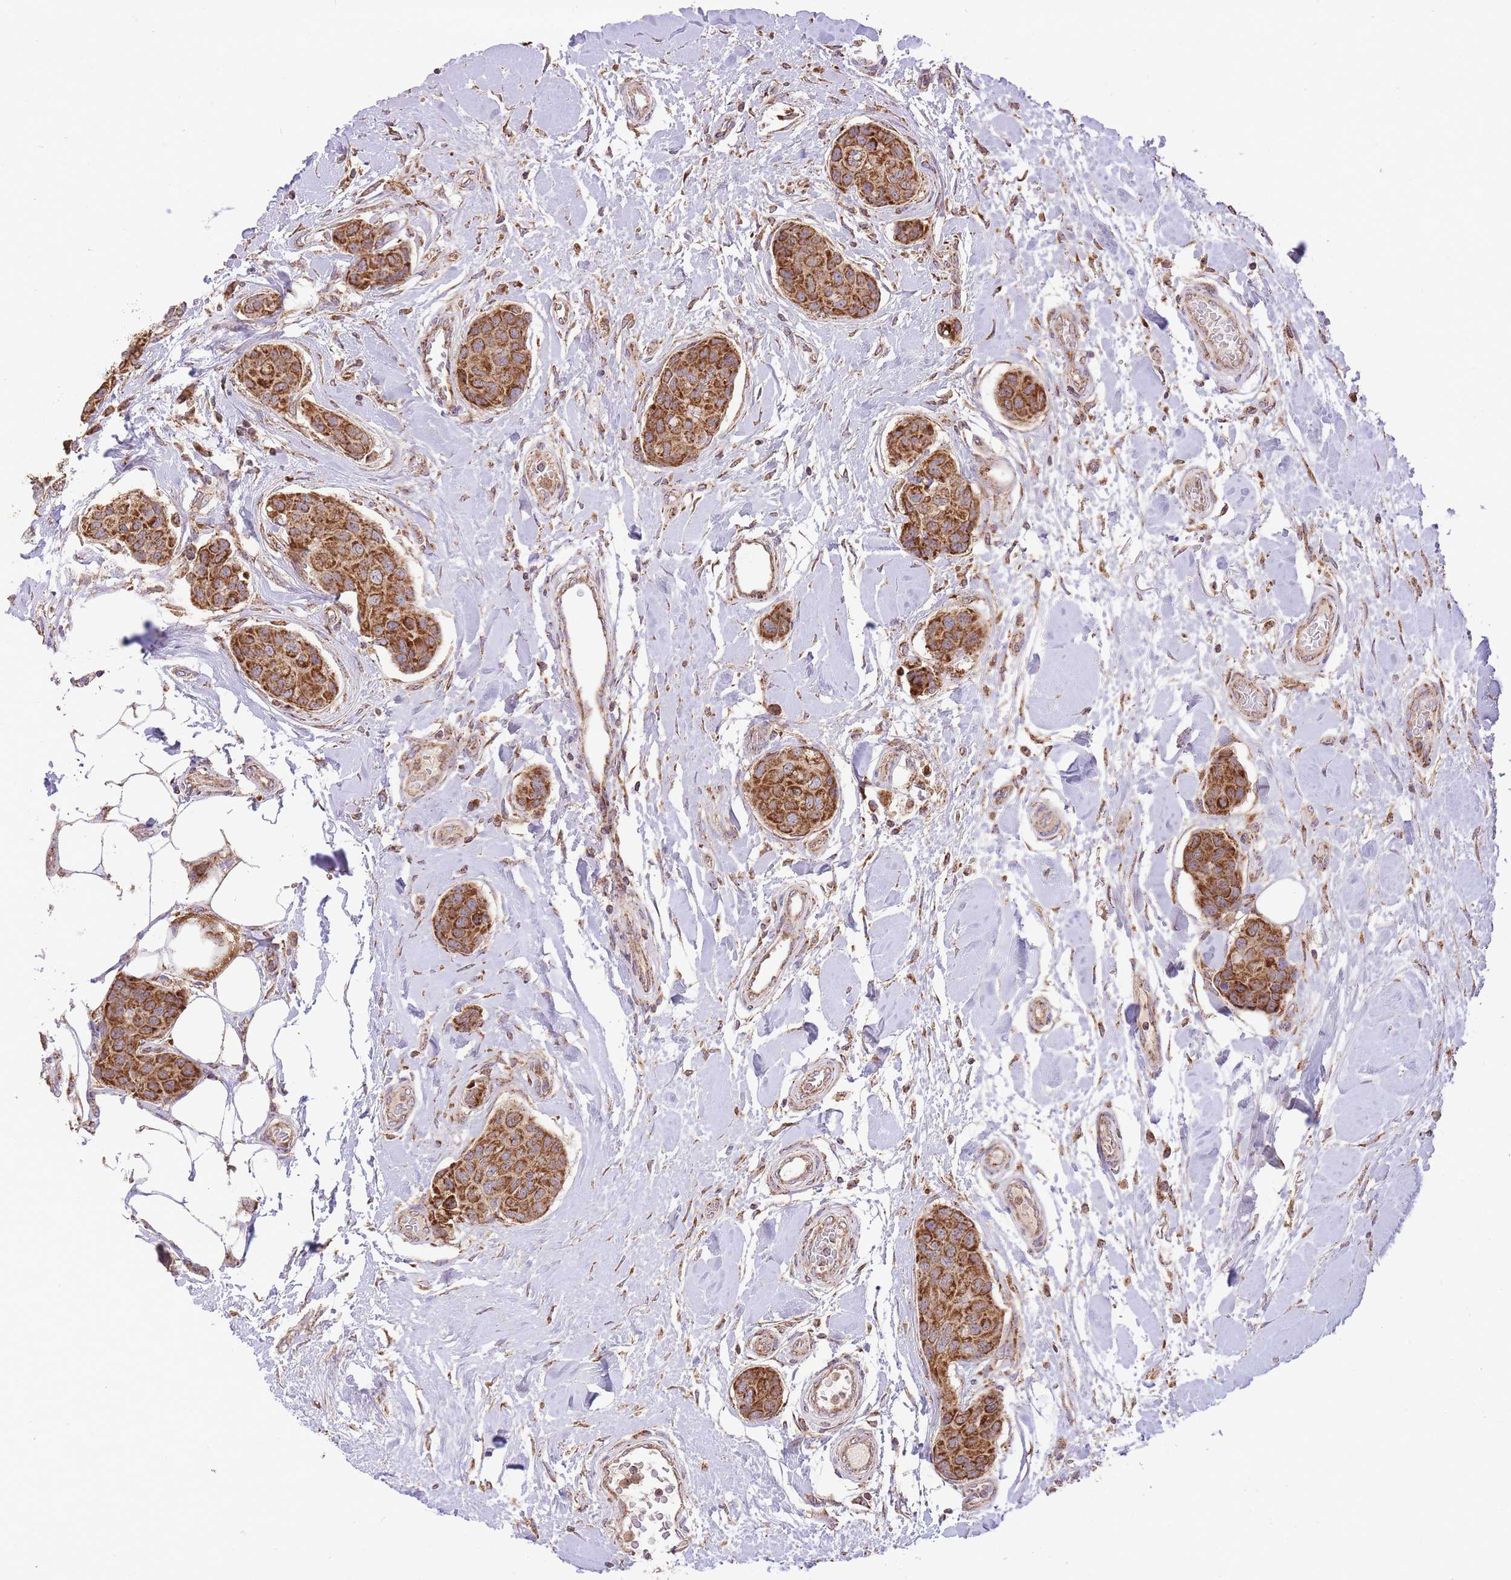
{"staining": {"intensity": "strong", "quantity": ">75%", "location": "cytoplasmic/membranous"}, "tissue": "breast cancer", "cell_type": "Tumor cells", "image_type": "cancer", "snomed": [{"axis": "morphology", "description": "Duct carcinoma"}, {"axis": "topography", "description": "Breast"}, {"axis": "topography", "description": "Lymph node"}], "caption": "About >75% of tumor cells in breast infiltrating ductal carcinoma display strong cytoplasmic/membranous protein positivity as visualized by brown immunohistochemical staining.", "gene": "PREP", "patient": {"sex": "female", "age": 80}}